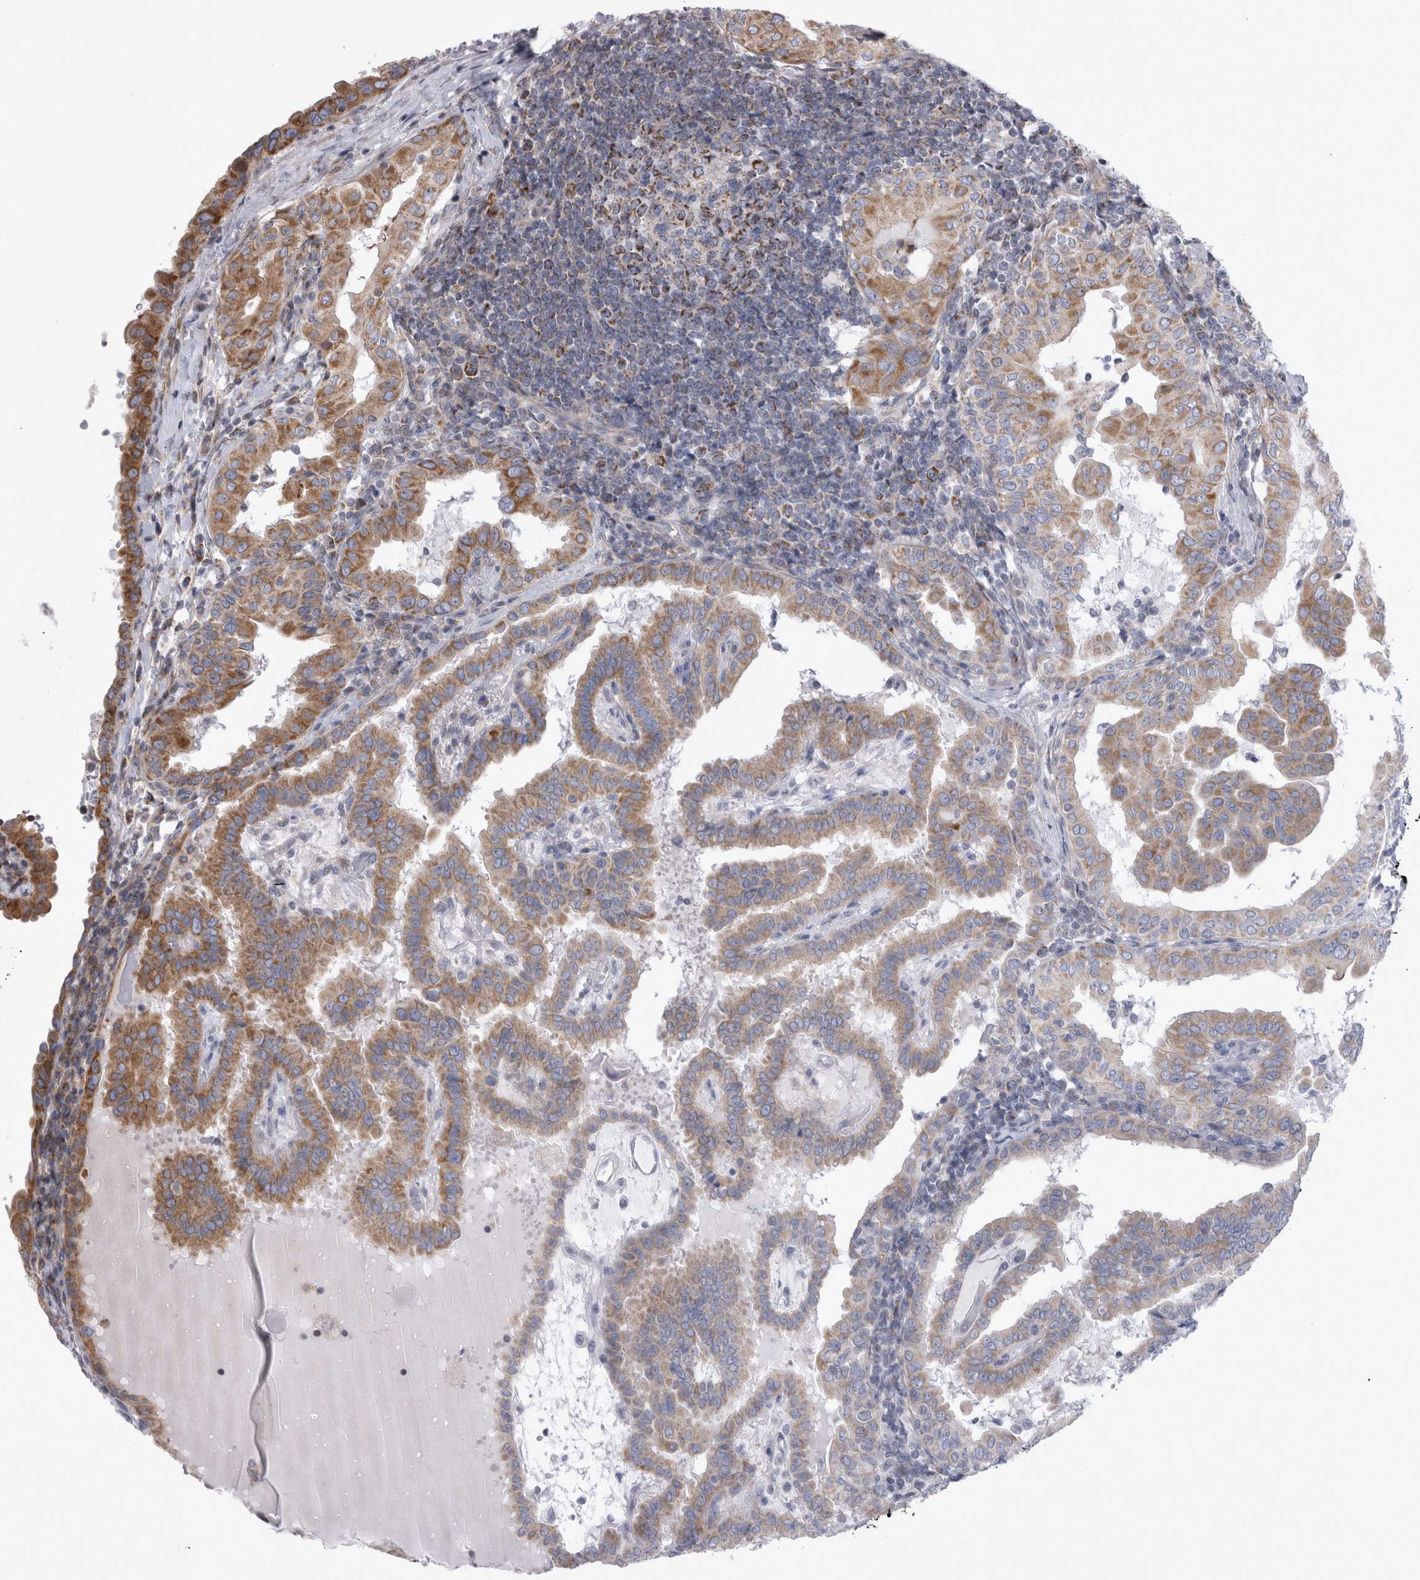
{"staining": {"intensity": "strong", "quantity": ">75%", "location": "cytoplasmic/membranous"}, "tissue": "thyroid cancer", "cell_type": "Tumor cells", "image_type": "cancer", "snomed": [{"axis": "morphology", "description": "Papillary adenocarcinoma, NOS"}, {"axis": "topography", "description": "Thyroid gland"}], "caption": "About >75% of tumor cells in human papillary adenocarcinoma (thyroid) exhibit strong cytoplasmic/membranous protein staining as visualized by brown immunohistochemical staining.", "gene": "TSPOAP1", "patient": {"sex": "male", "age": 33}}